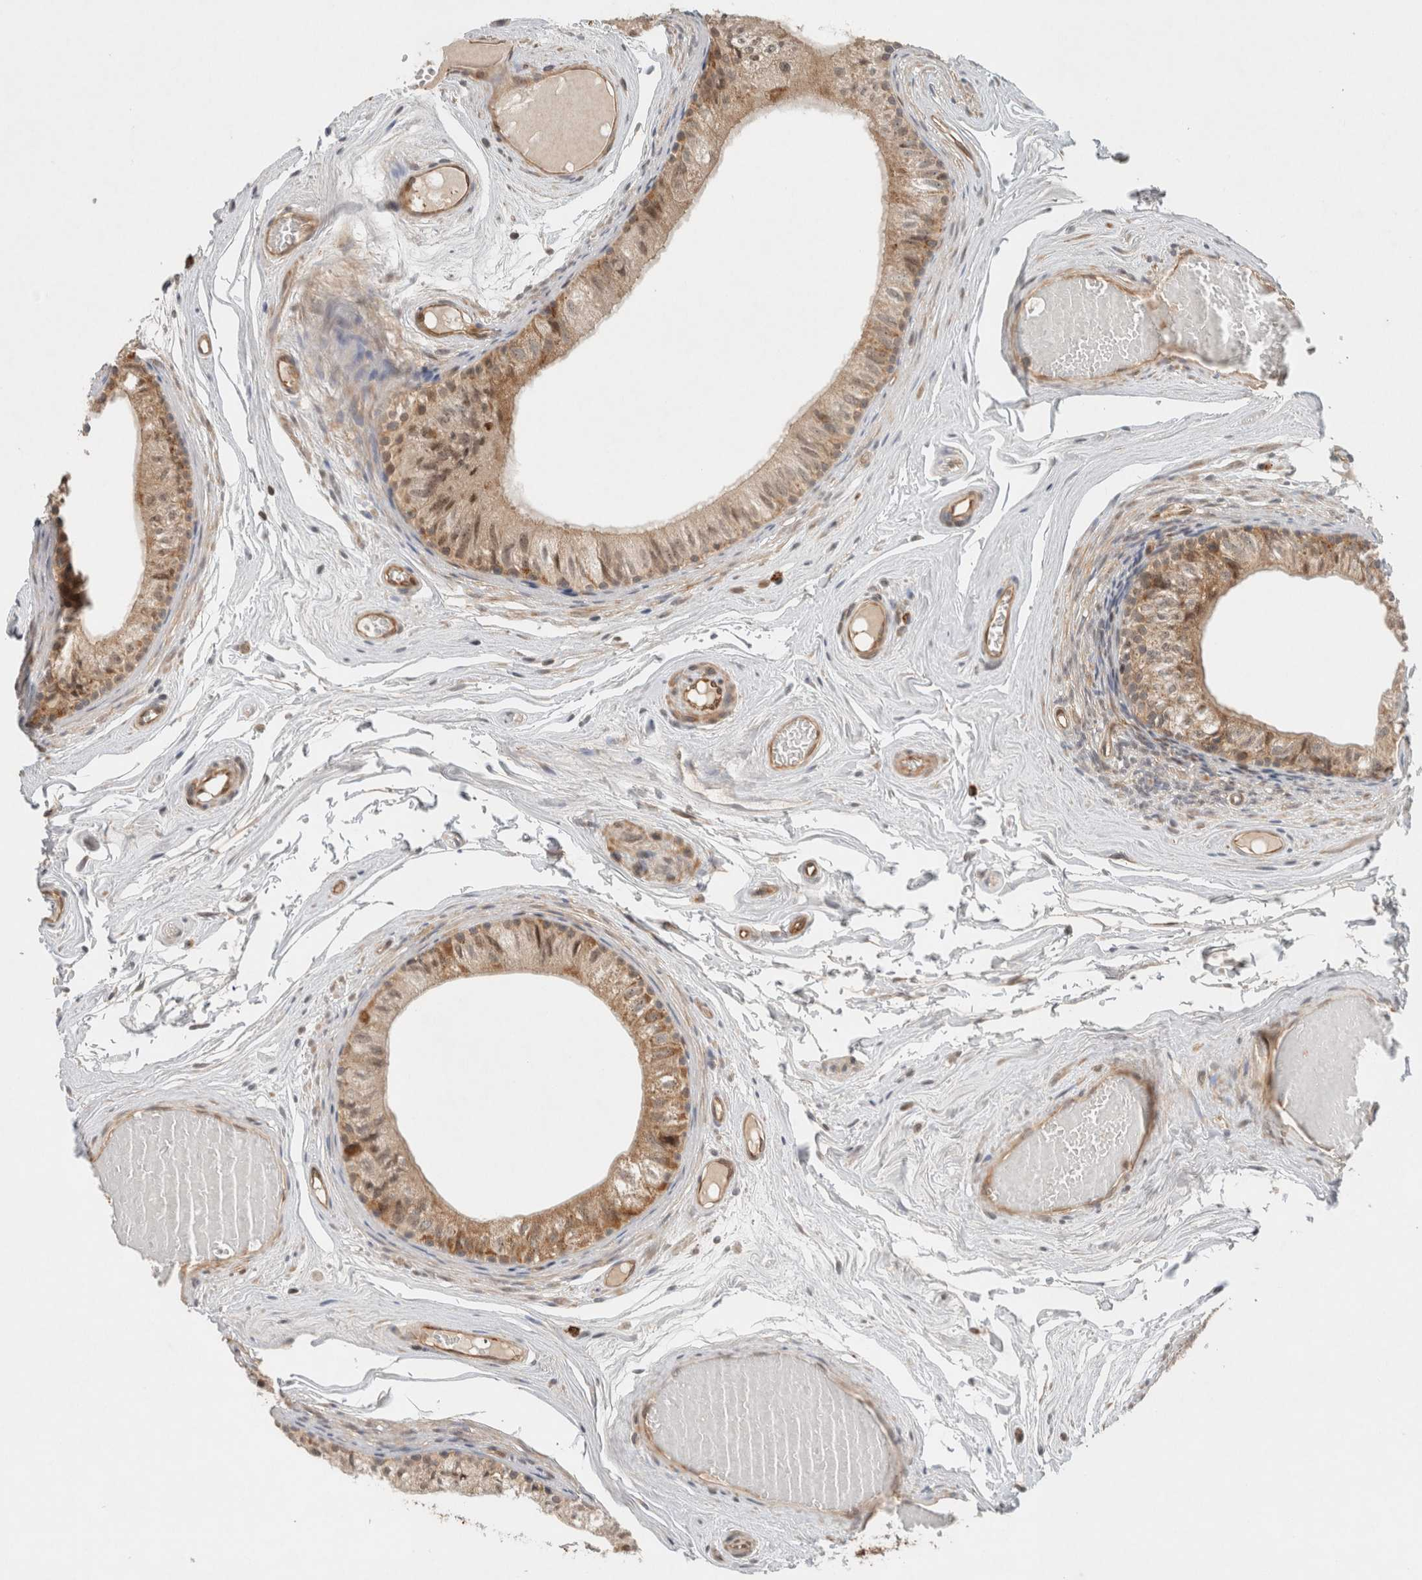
{"staining": {"intensity": "moderate", "quantity": ">75%", "location": "cytoplasmic/membranous"}, "tissue": "epididymis", "cell_type": "Glandular cells", "image_type": "normal", "snomed": [{"axis": "morphology", "description": "Normal tissue, NOS"}, {"axis": "topography", "description": "Epididymis"}], "caption": "This histopathology image shows benign epididymis stained with IHC to label a protein in brown. The cytoplasmic/membranous of glandular cells show moderate positivity for the protein. Nuclei are counter-stained blue.", "gene": "CAAP1", "patient": {"sex": "male", "age": 79}}